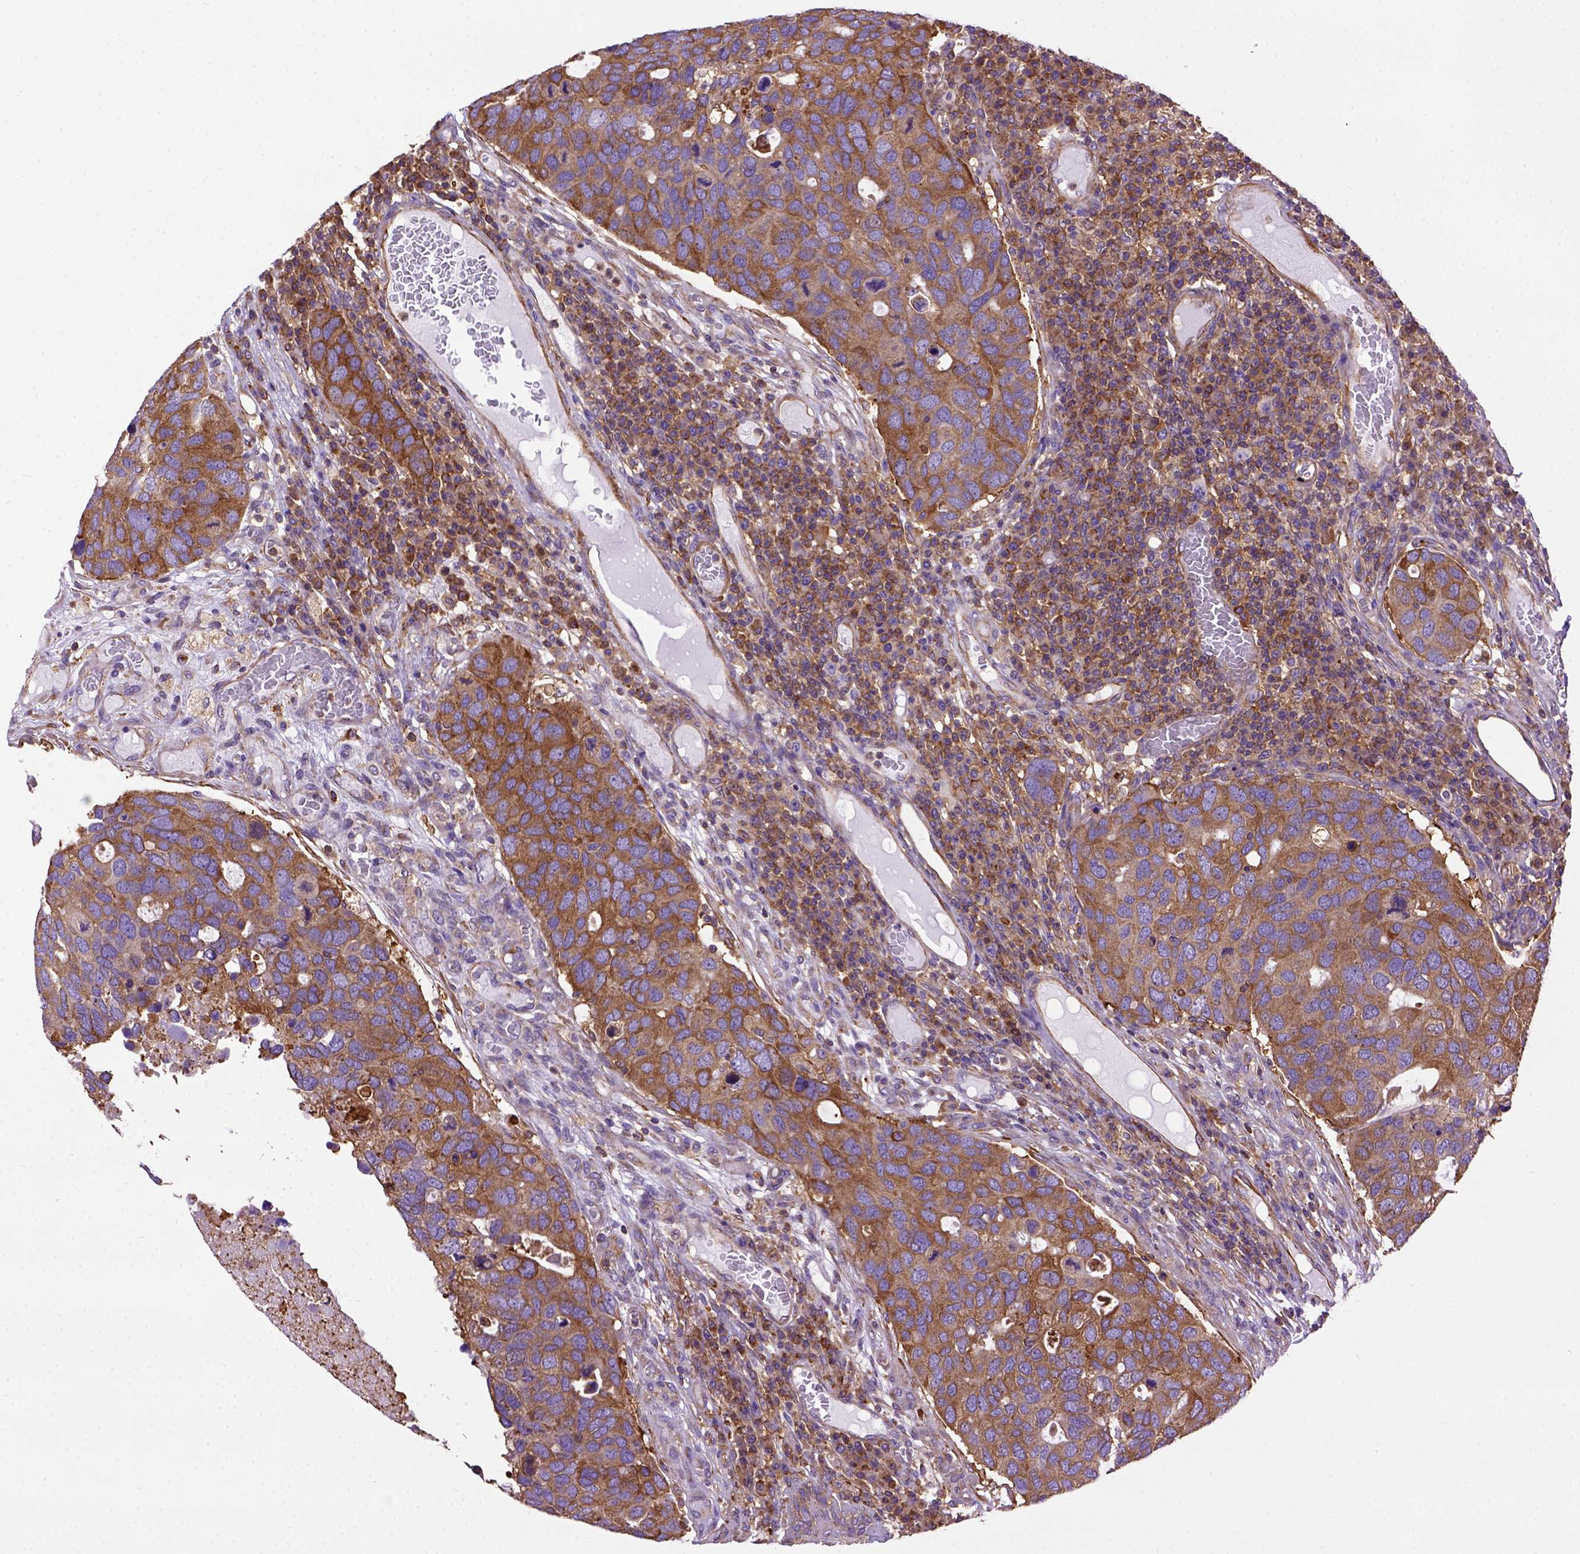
{"staining": {"intensity": "moderate", "quantity": ">75%", "location": "cytoplasmic/membranous"}, "tissue": "breast cancer", "cell_type": "Tumor cells", "image_type": "cancer", "snomed": [{"axis": "morphology", "description": "Duct carcinoma"}, {"axis": "topography", "description": "Breast"}], "caption": "Human breast infiltrating ductal carcinoma stained with a brown dye reveals moderate cytoplasmic/membranous positive expression in about >75% of tumor cells.", "gene": "MVP", "patient": {"sex": "female", "age": 83}}